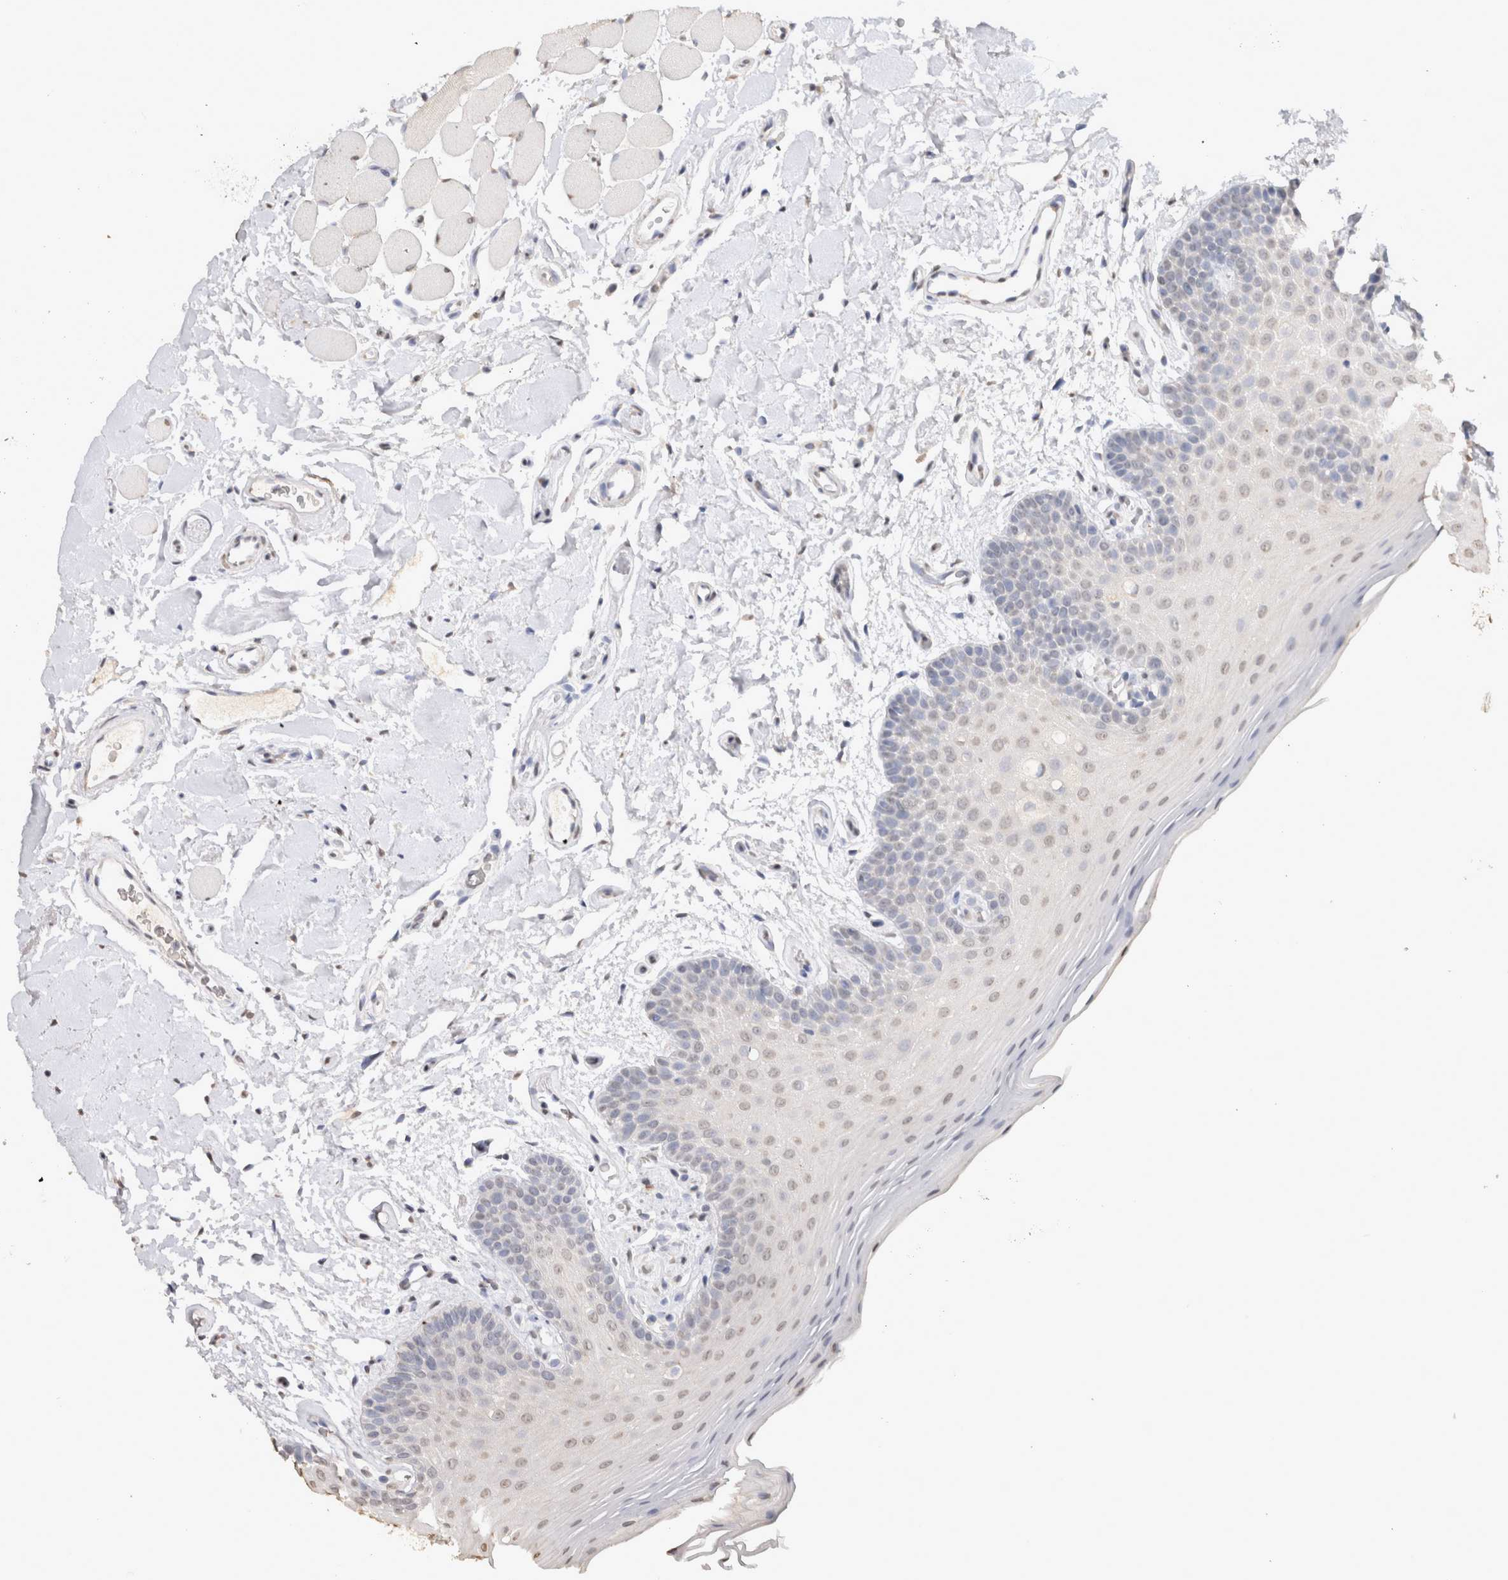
{"staining": {"intensity": "negative", "quantity": "none", "location": "none"}, "tissue": "oral mucosa", "cell_type": "Squamous epithelial cells", "image_type": "normal", "snomed": [{"axis": "morphology", "description": "Normal tissue, NOS"}, {"axis": "topography", "description": "Oral tissue"}], "caption": "Normal oral mucosa was stained to show a protein in brown. There is no significant expression in squamous epithelial cells.", "gene": "LGALS2", "patient": {"sex": "male", "age": 62}}